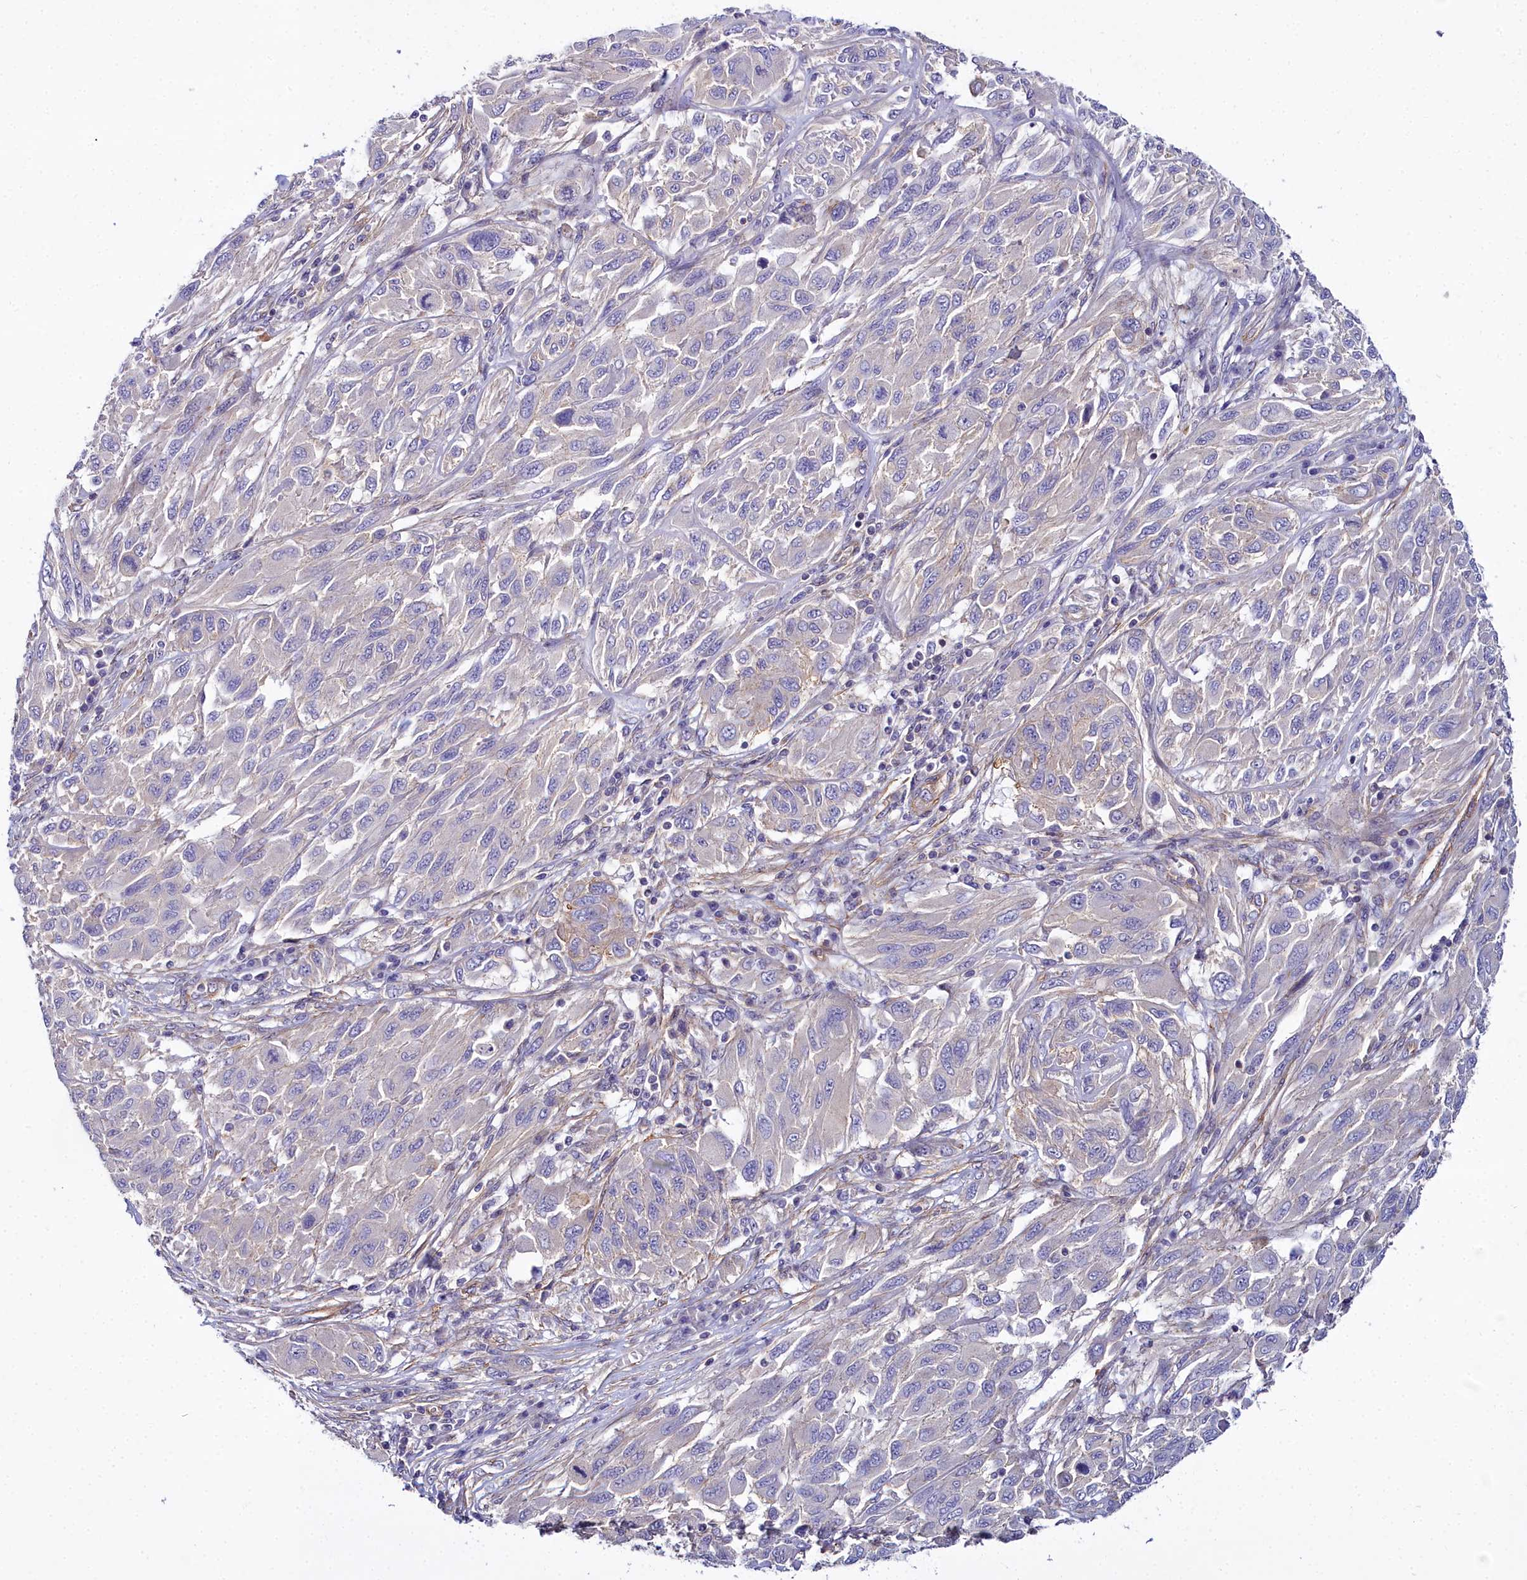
{"staining": {"intensity": "negative", "quantity": "none", "location": "none"}, "tissue": "melanoma", "cell_type": "Tumor cells", "image_type": "cancer", "snomed": [{"axis": "morphology", "description": "Malignant melanoma, NOS"}, {"axis": "topography", "description": "Skin"}], "caption": "Immunohistochemical staining of melanoma displays no significant expression in tumor cells.", "gene": "FADS3", "patient": {"sex": "female", "age": 91}}